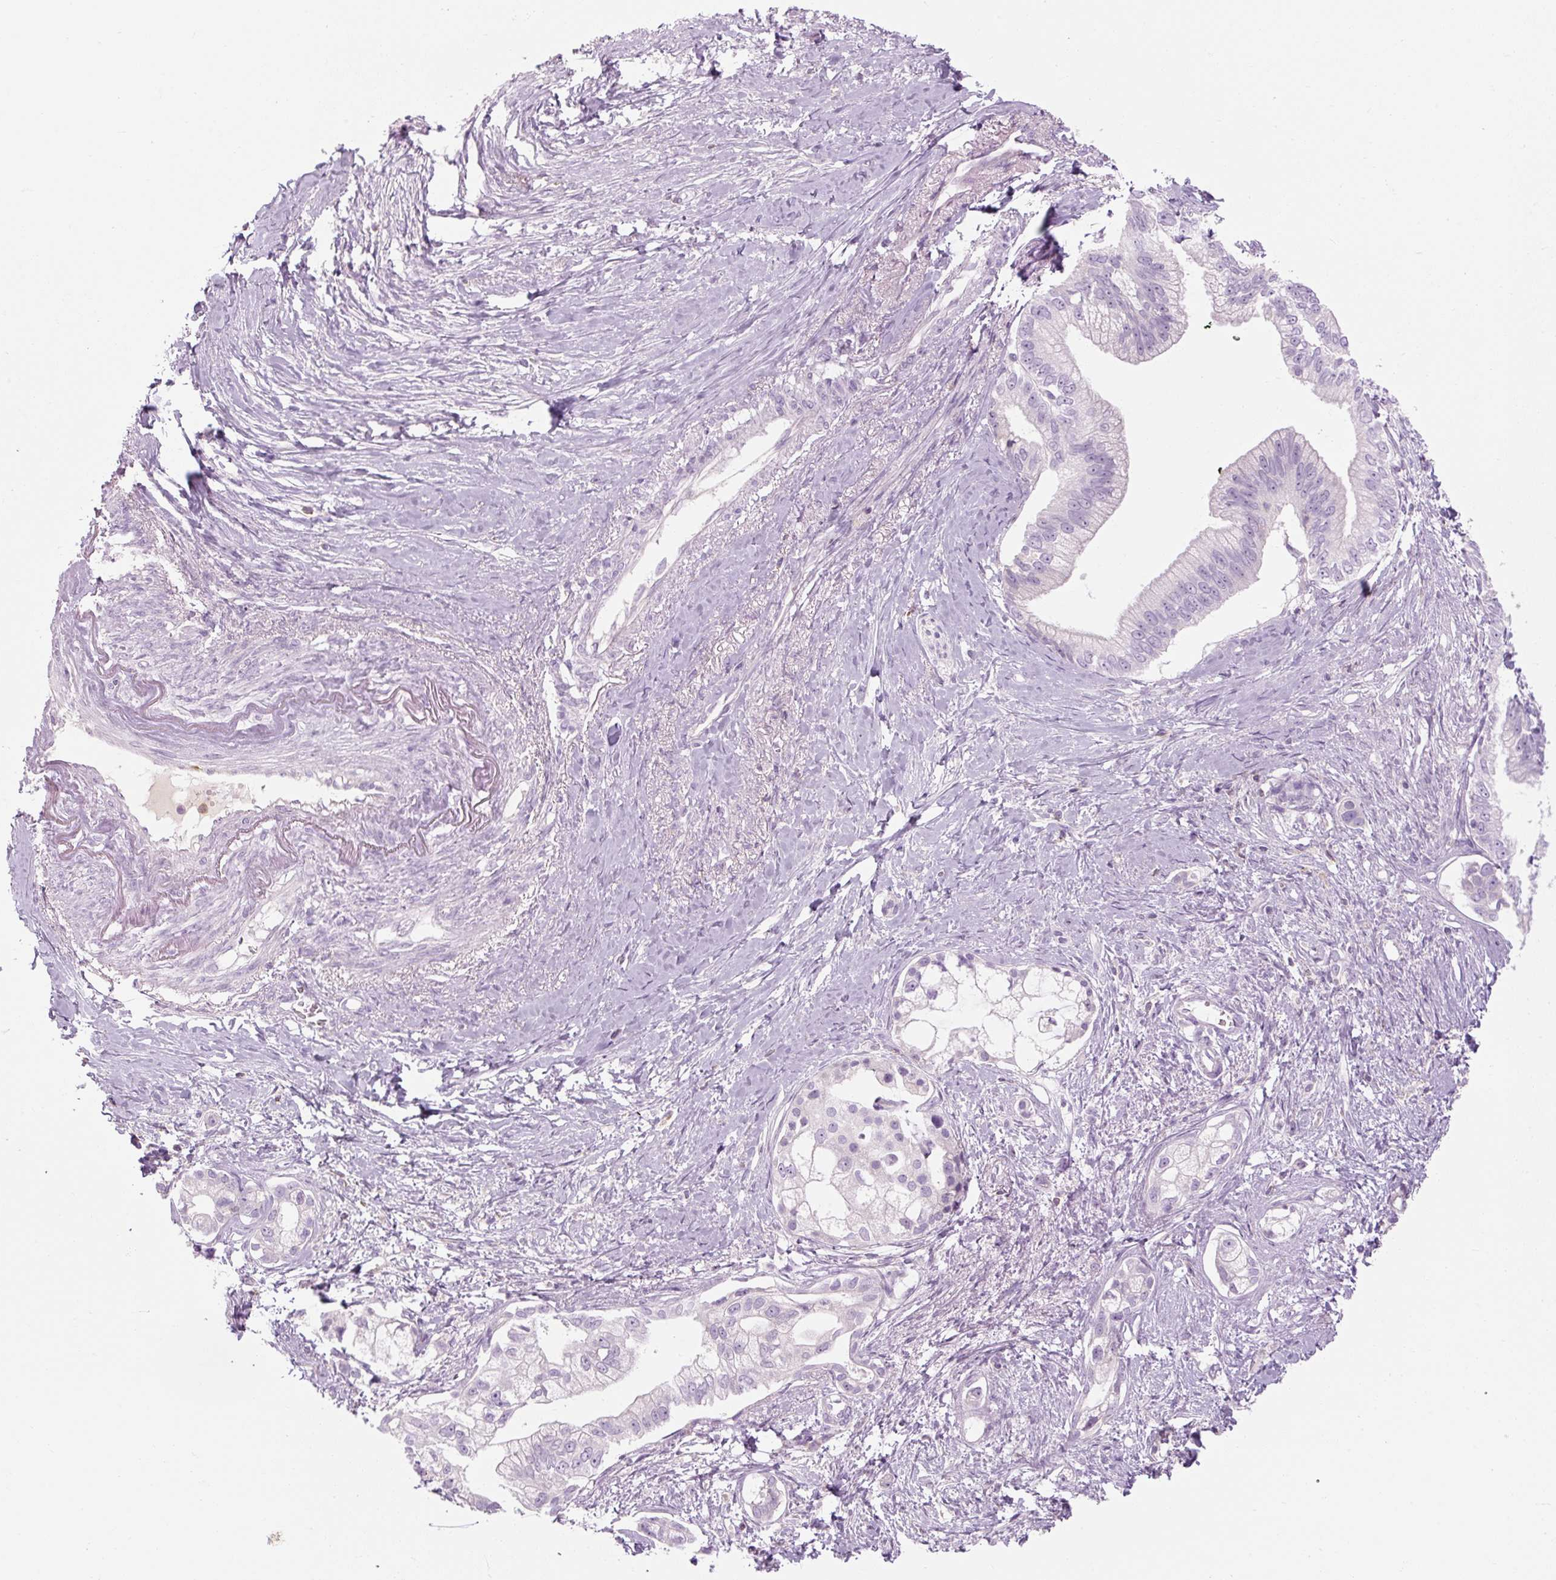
{"staining": {"intensity": "negative", "quantity": "none", "location": "none"}, "tissue": "pancreatic cancer", "cell_type": "Tumor cells", "image_type": "cancer", "snomed": [{"axis": "morphology", "description": "Adenocarcinoma, NOS"}, {"axis": "topography", "description": "Pancreas"}], "caption": "An IHC photomicrograph of pancreatic adenocarcinoma is shown. There is no staining in tumor cells of pancreatic adenocarcinoma.", "gene": "TIGD2", "patient": {"sex": "male", "age": 70}}